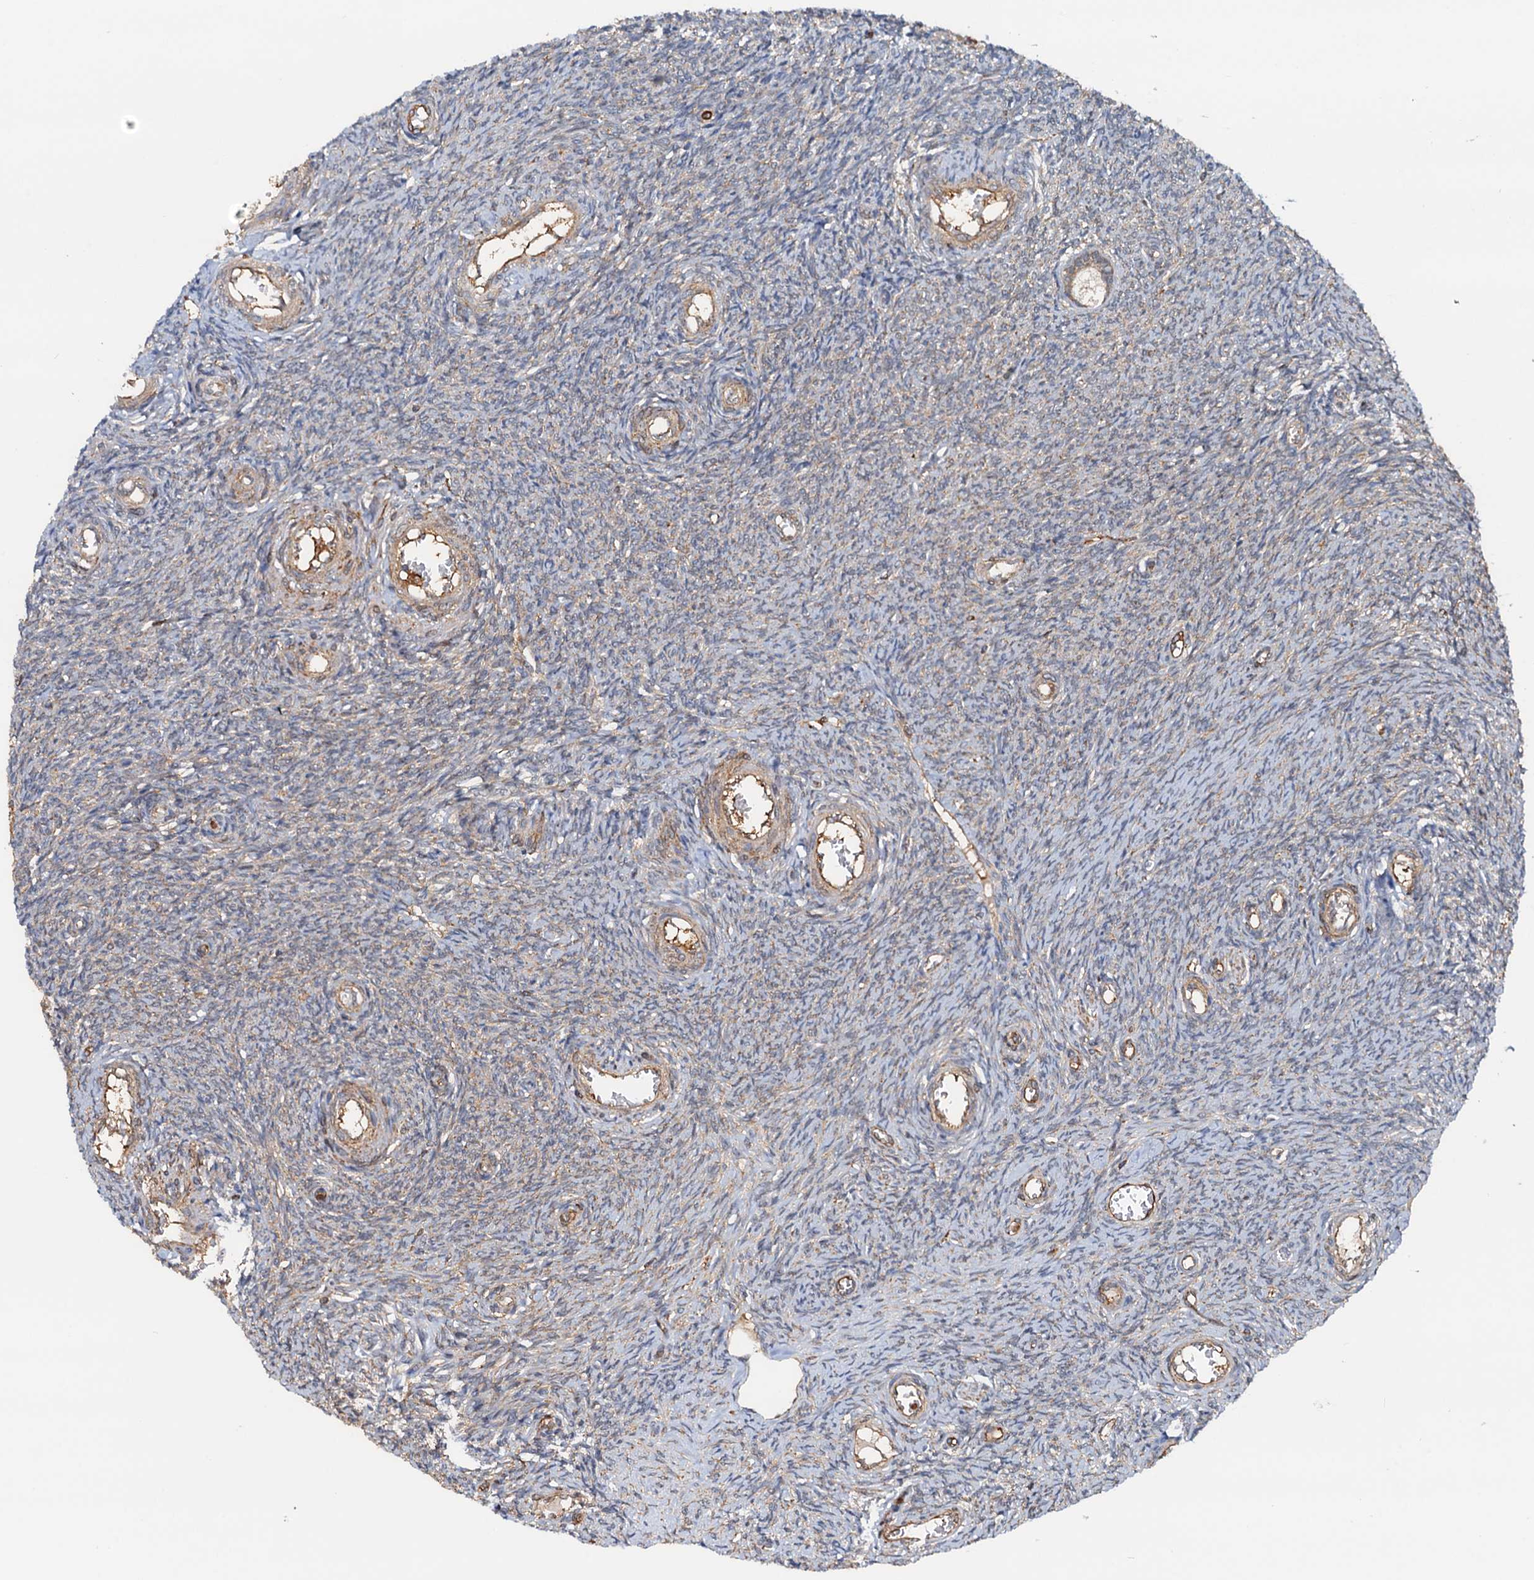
{"staining": {"intensity": "weak", "quantity": ">75%", "location": "cytoplasmic/membranous"}, "tissue": "ovary", "cell_type": "Follicle cells", "image_type": "normal", "snomed": [{"axis": "morphology", "description": "Normal tissue, NOS"}, {"axis": "topography", "description": "Ovary"}], "caption": "Immunohistochemistry (IHC) (DAB (3,3'-diaminobenzidine)) staining of normal ovary reveals weak cytoplasmic/membranous protein expression in about >75% of follicle cells. (Brightfield microscopy of DAB IHC at high magnification).", "gene": "USP6NL", "patient": {"sex": "female", "age": 44}}